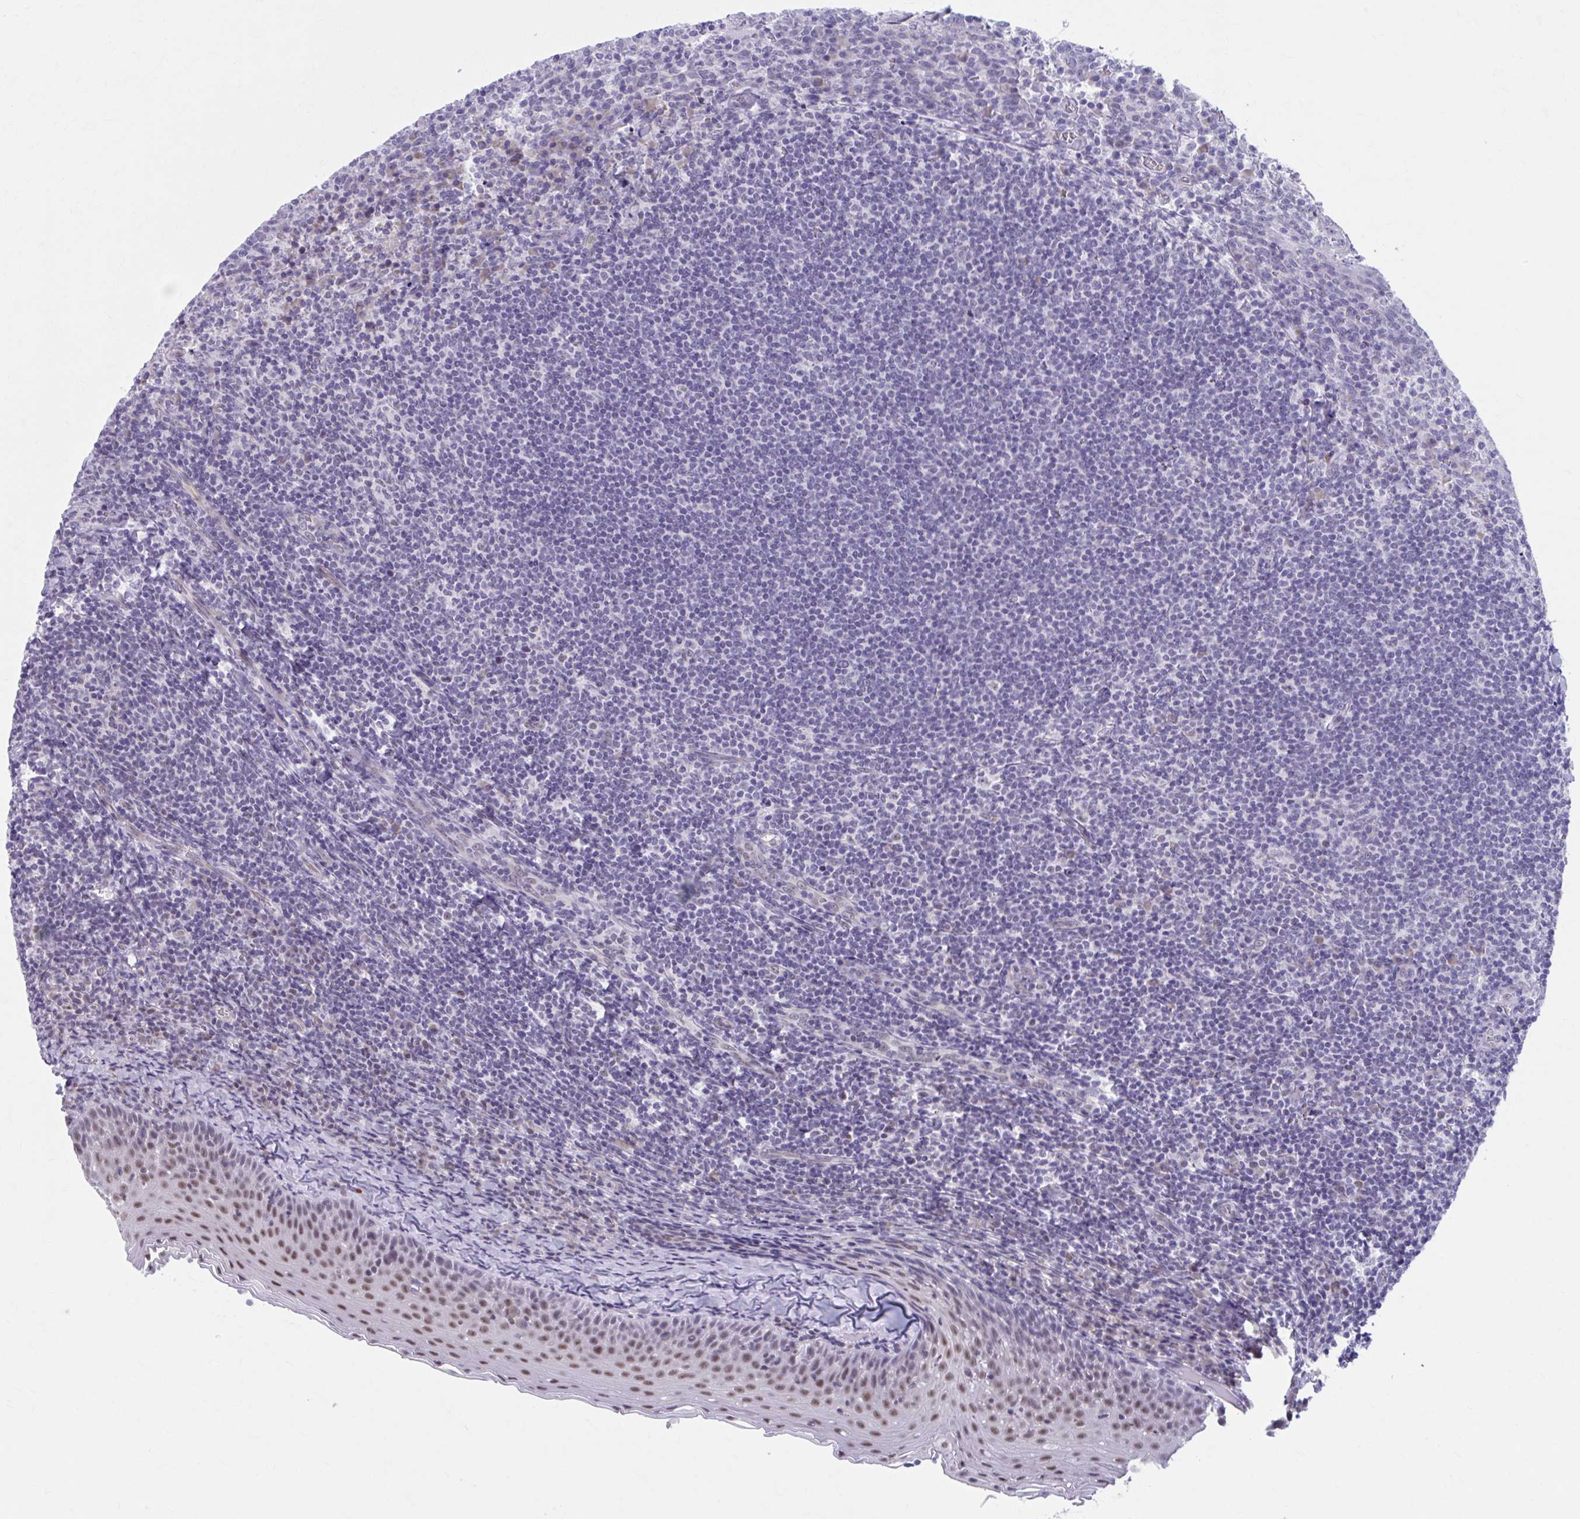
{"staining": {"intensity": "negative", "quantity": "none", "location": "none"}, "tissue": "tonsil", "cell_type": "Germinal center cells", "image_type": "normal", "snomed": [{"axis": "morphology", "description": "Normal tissue, NOS"}, {"axis": "topography", "description": "Tonsil"}], "caption": "A micrograph of human tonsil is negative for staining in germinal center cells. (Stains: DAB immunohistochemistry (IHC) with hematoxylin counter stain, Microscopy: brightfield microscopy at high magnification).", "gene": "CCDC105", "patient": {"sex": "female", "age": 10}}